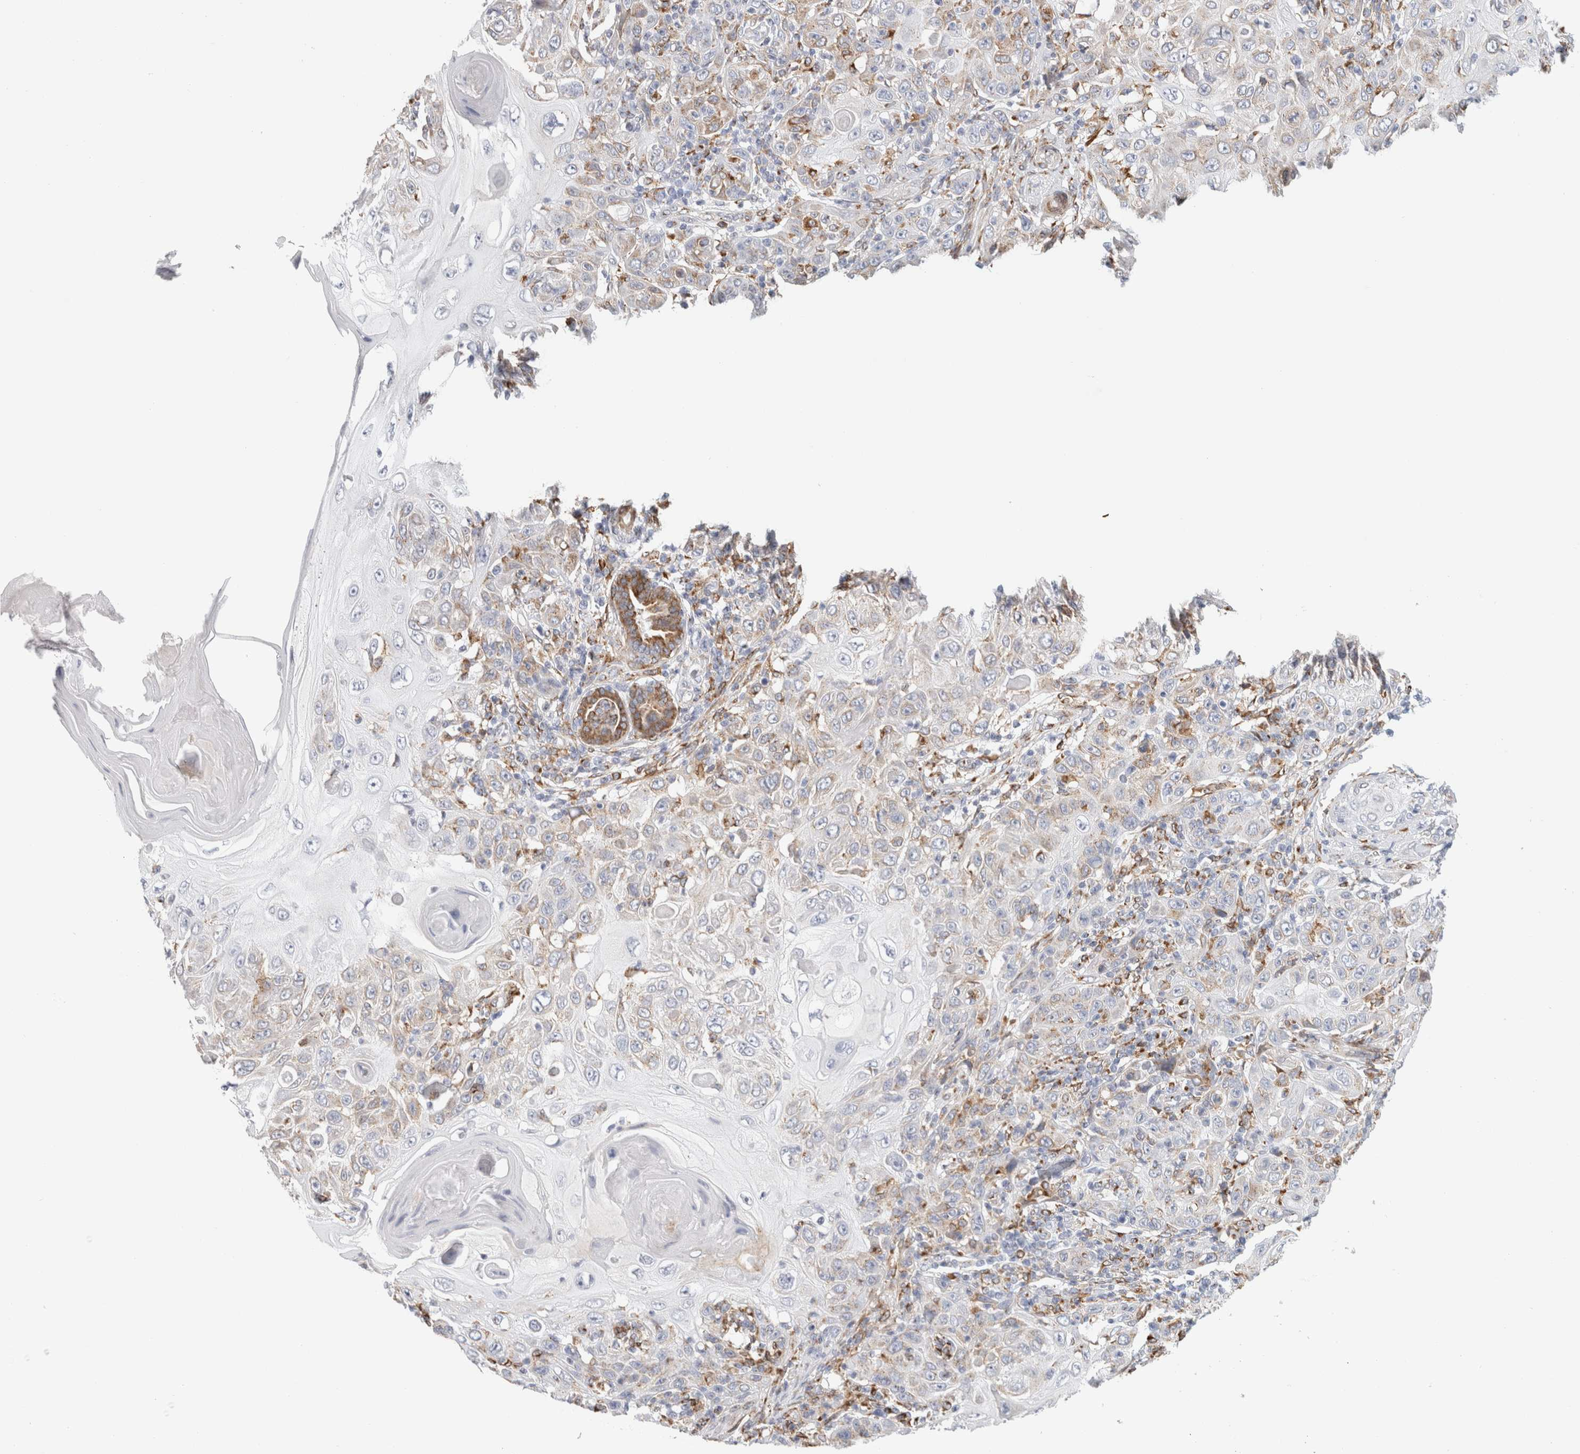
{"staining": {"intensity": "weak", "quantity": "<25%", "location": "cytoplasmic/membranous"}, "tissue": "skin cancer", "cell_type": "Tumor cells", "image_type": "cancer", "snomed": [{"axis": "morphology", "description": "Squamous cell carcinoma, NOS"}, {"axis": "topography", "description": "Skin"}], "caption": "A photomicrograph of human squamous cell carcinoma (skin) is negative for staining in tumor cells.", "gene": "MCFD2", "patient": {"sex": "female", "age": 88}}